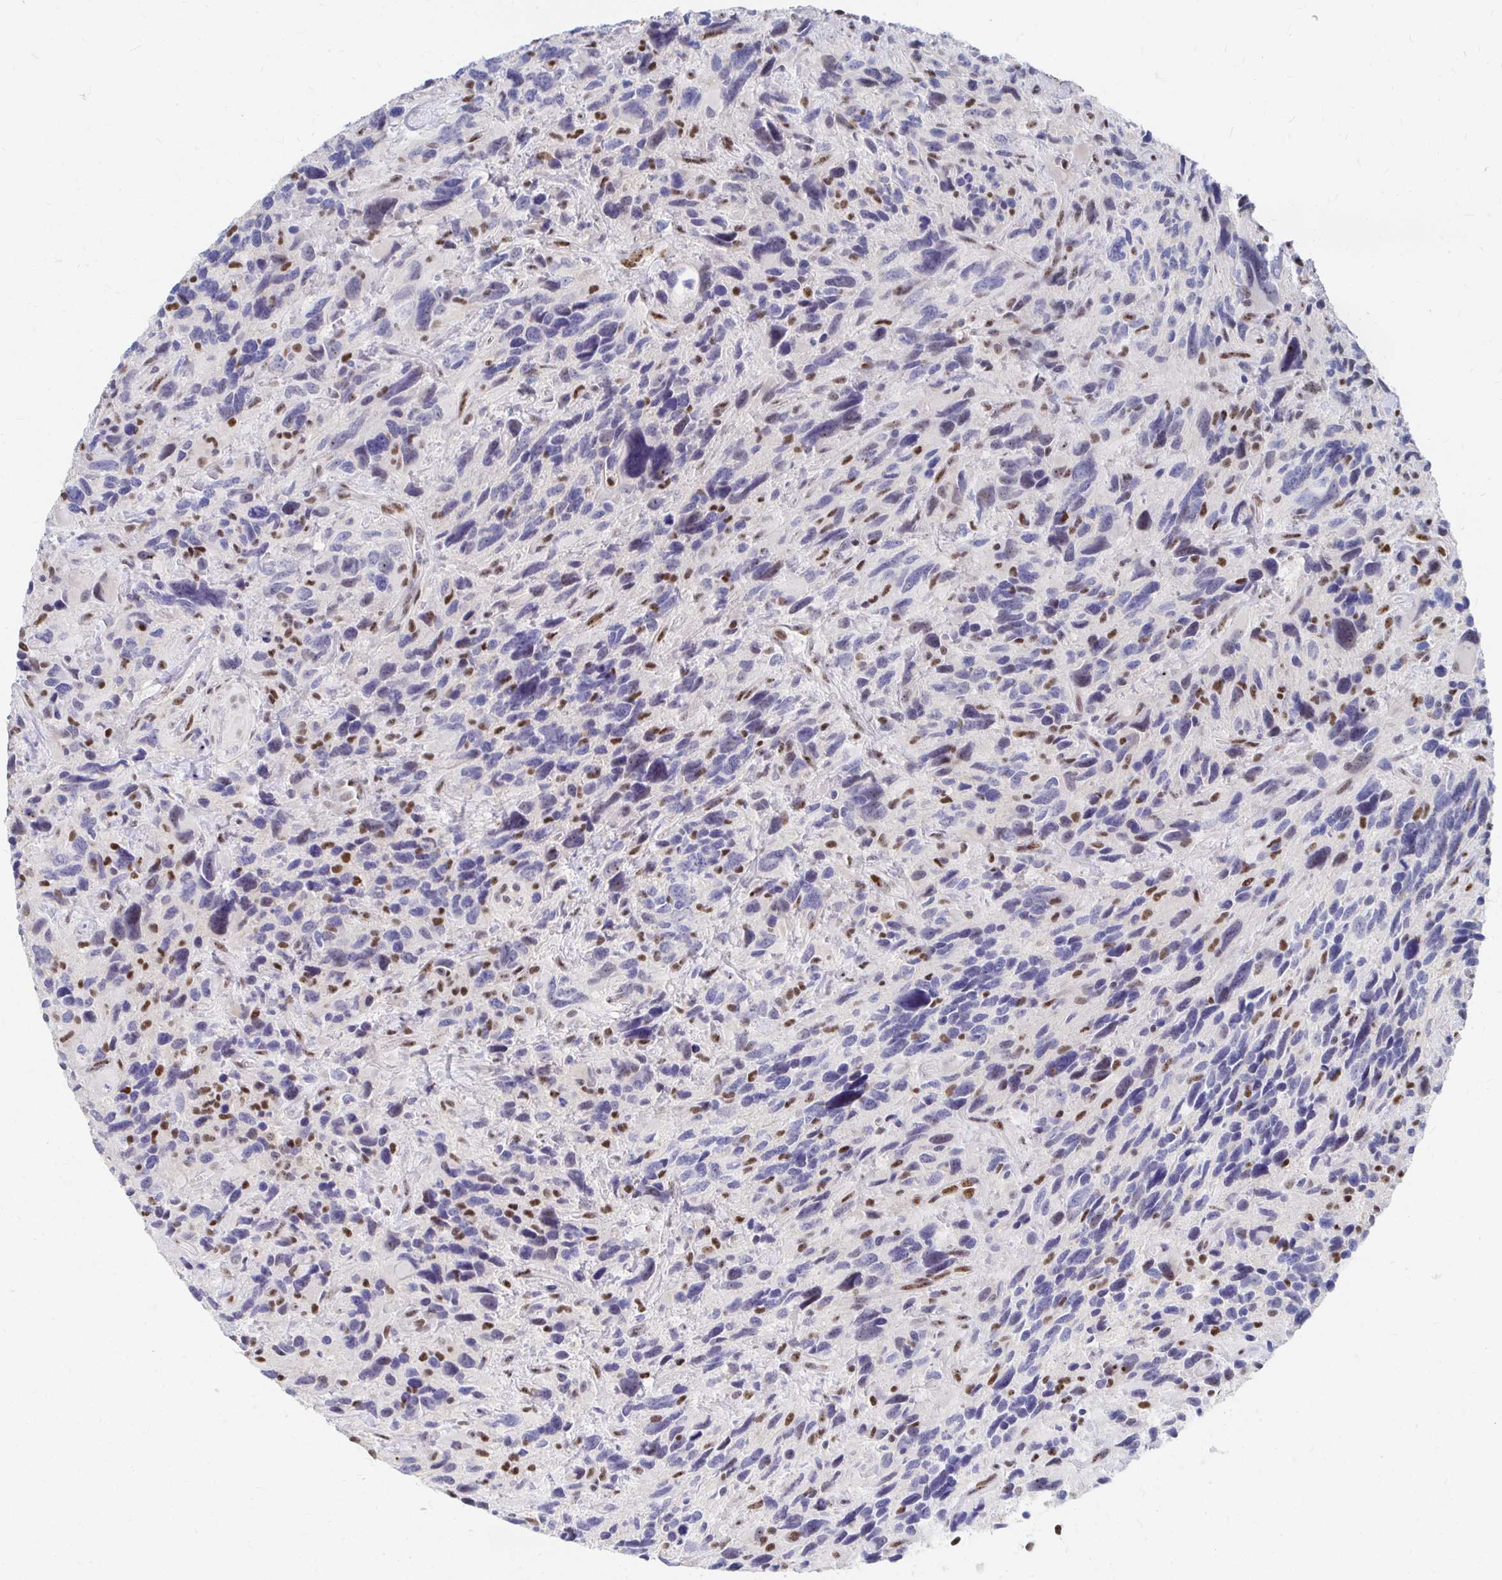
{"staining": {"intensity": "negative", "quantity": "none", "location": "none"}, "tissue": "glioma", "cell_type": "Tumor cells", "image_type": "cancer", "snomed": [{"axis": "morphology", "description": "Glioma, malignant, High grade"}, {"axis": "topography", "description": "Brain"}], "caption": "Human glioma stained for a protein using immunohistochemistry exhibits no positivity in tumor cells.", "gene": "CLIC3", "patient": {"sex": "male", "age": 46}}